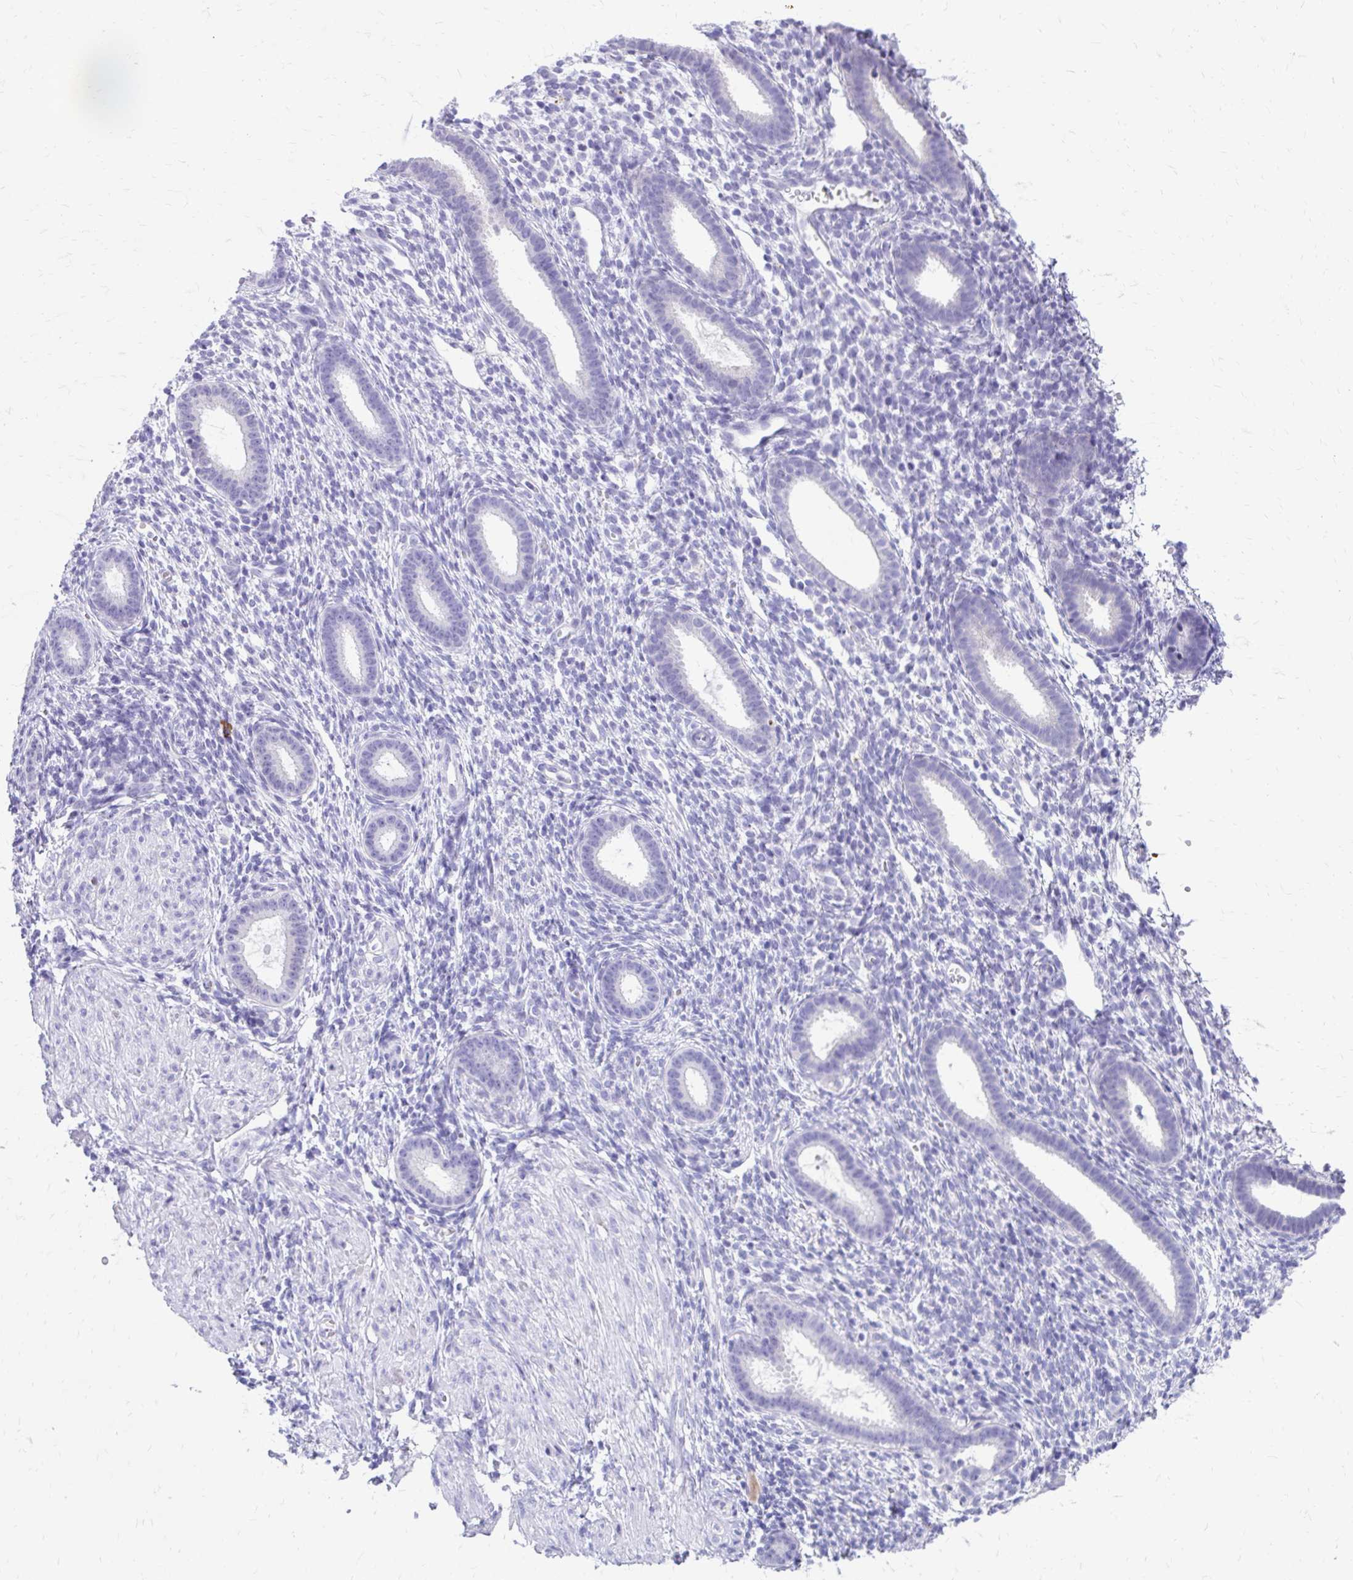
{"staining": {"intensity": "negative", "quantity": "none", "location": "none"}, "tissue": "endometrium", "cell_type": "Cells in endometrial stroma", "image_type": "normal", "snomed": [{"axis": "morphology", "description": "Normal tissue, NOS"}, {"axis": "topography", "description": "Endometrium"}], "caption": "Immunohistochemistry (IHC) histopathology image of normal endometrium: endometrium stained with DAB (3,3'-diaminobenzidine) shows no significant protein positivity in cells in endometrial stroma. The staining was performed using DAB to visualize the protein expression in brown, while the nuclei were stained in blue with hematoxylin (Magnification: 20x).", "gene": "SATL1", "patient": {"sex": "female", "age": 36}}